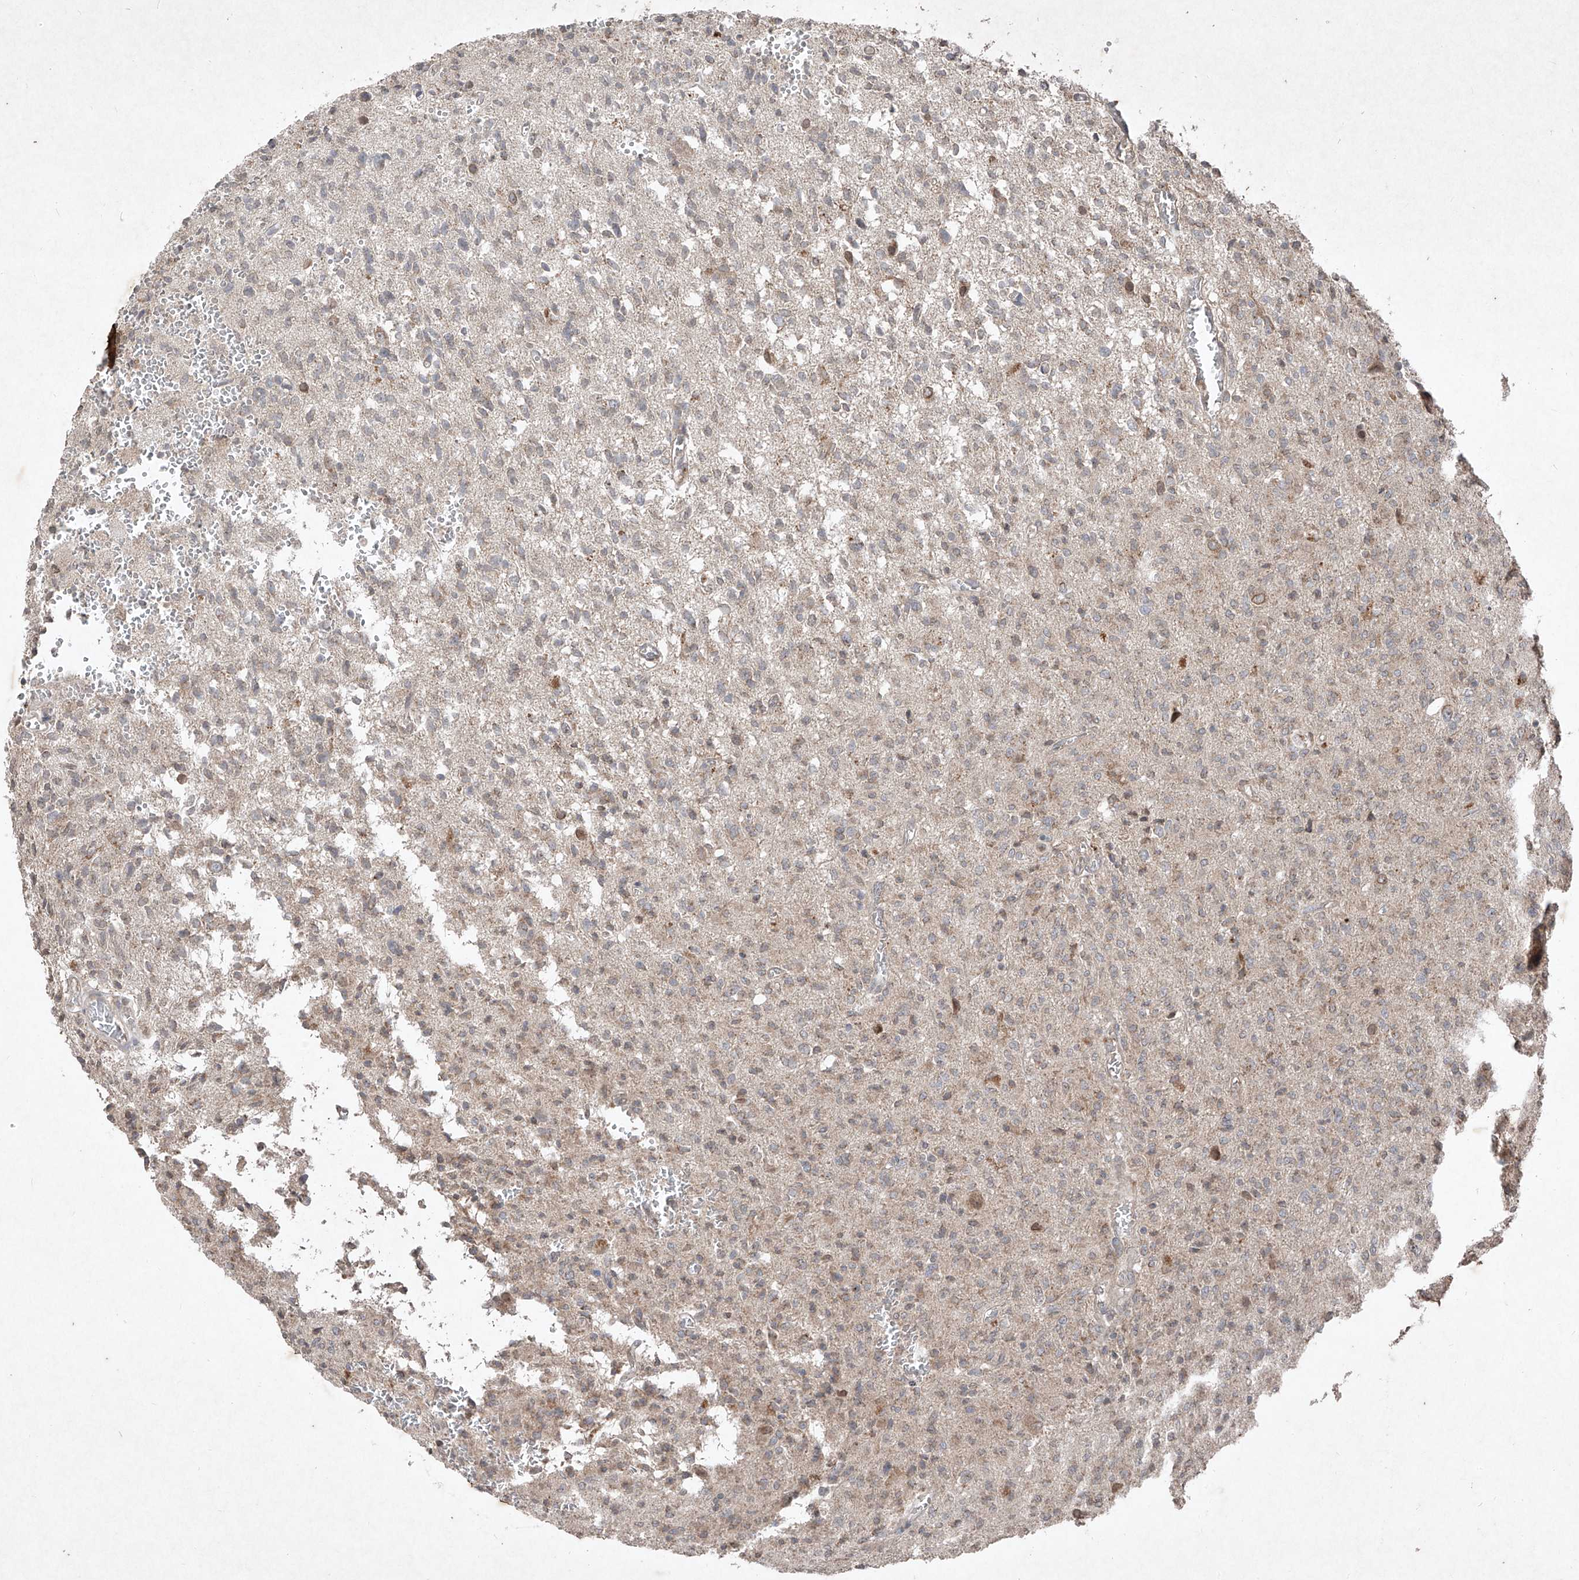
{"staining": {"intensity": "weak", "quantity": "25%-75%", "location": "cytoplasmic/membranous"}, "tissue": "glioma", "cell_type": "Tumor cells", "image_type": "cancer", "snomed": [{"axis": "morphology", "description": "Glioma, malignant, High grade"}, {"axis": "topography", "description": "Brain"}], "caption": "An IHC micrograph of tumor tissue is shown. Protein staining in brown labels weak cytoplasmic/membranous positivity in high-grade glioma (malignant) within tumor cells. Using DAB (brown) and hematoxylin (blue) stains, captured at high magnification using brightfield microscopy.", "gene": "ABCD3", "patient": {"sex": "female", "age": 57}}